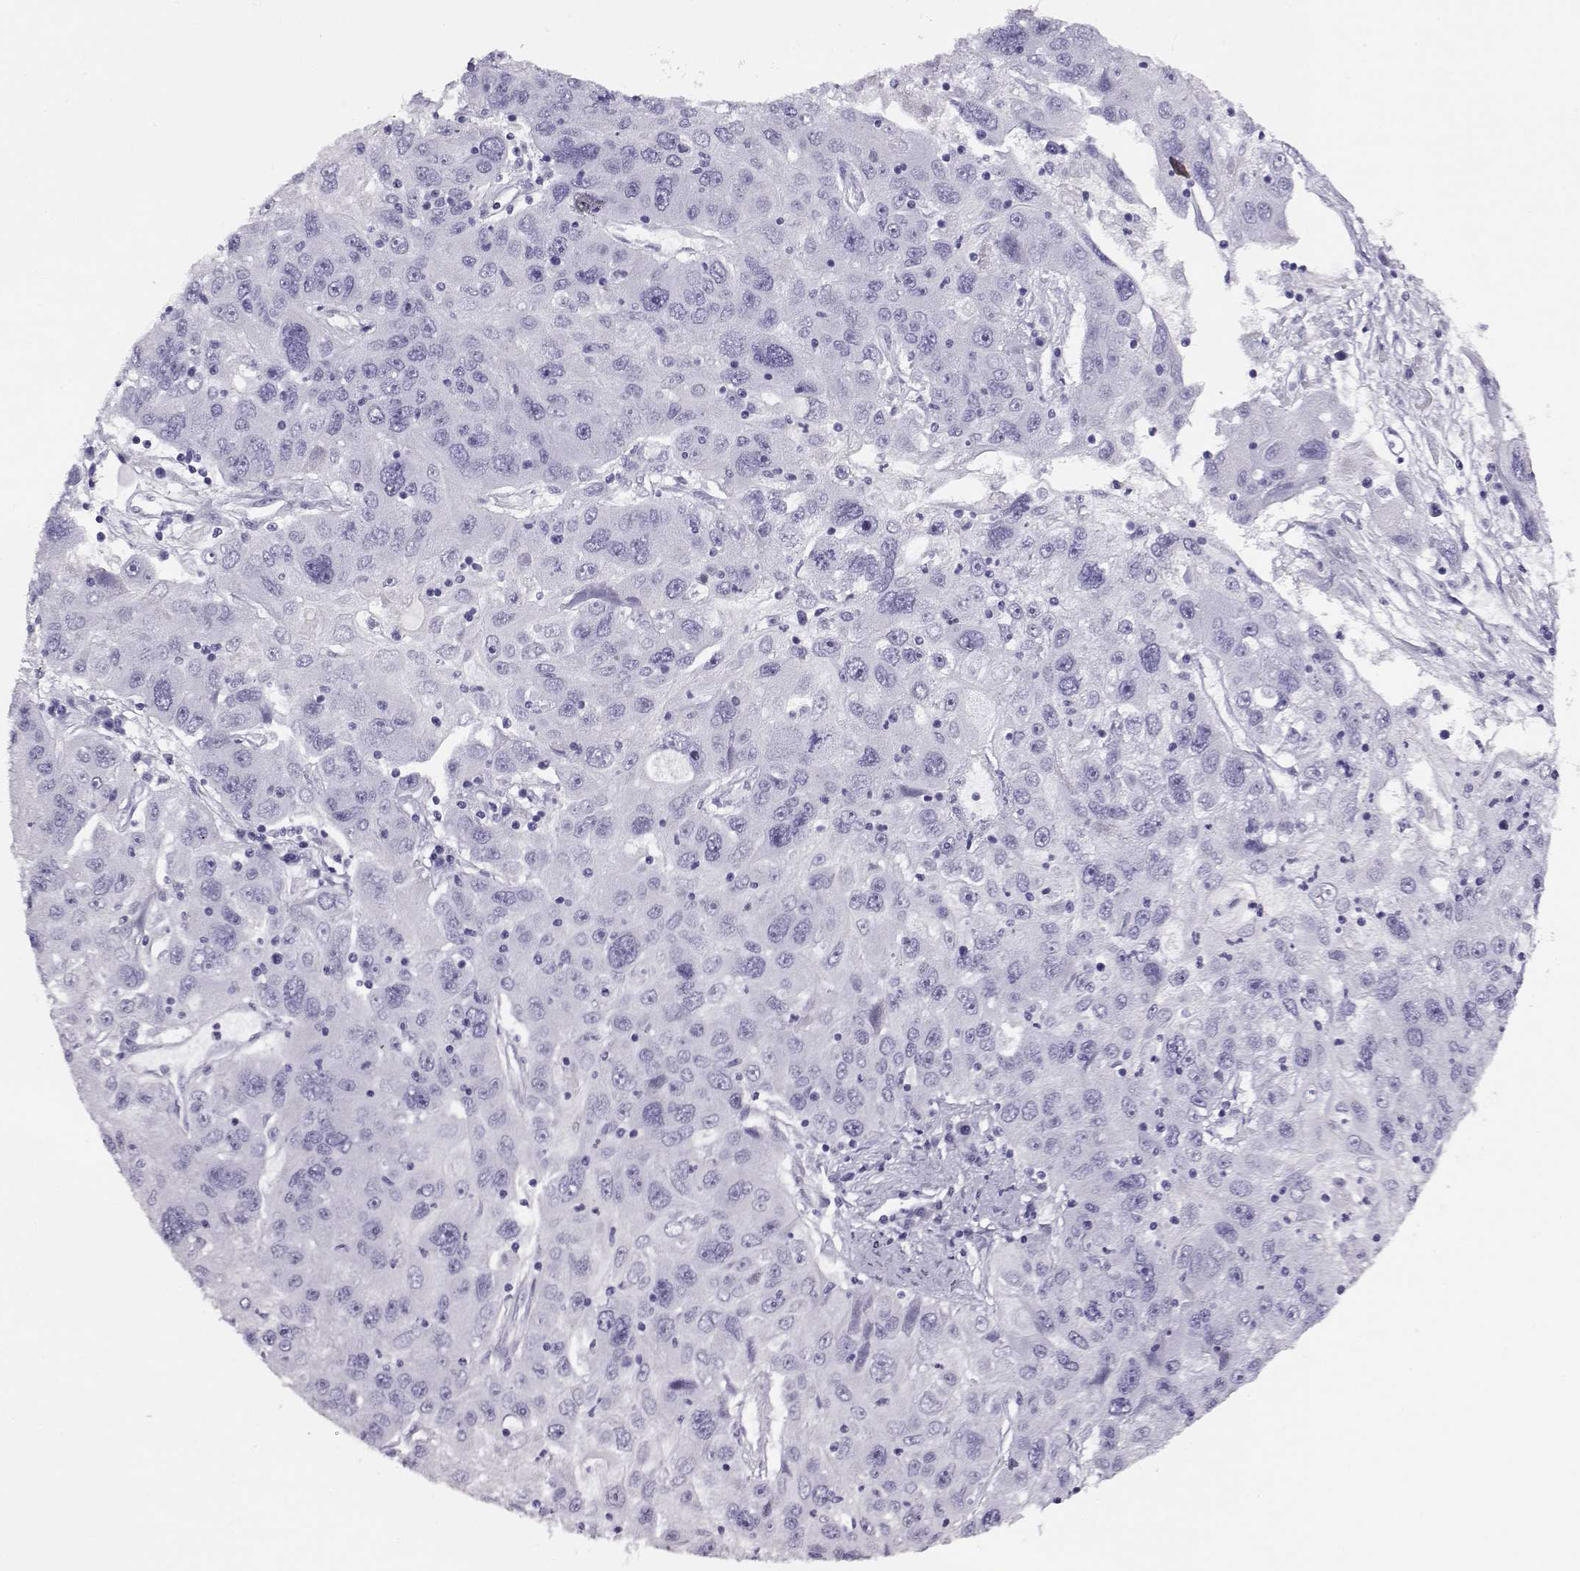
{"staining": {"intensity": "negative", "quantity": "none", "location": "none"}, "tissue": "stomach cancer", "cell_type": "Tumor cells", "image_type": "cancer", "snomed": [{"axis": "morphology", "description": "Adenocarcinoma, NOS"}, {"axis": "topography", "description": "Stomach"}], "caption": "Immunohistochemistry (IHC) photomicrograph of neoplastic tissue: human stomach cancer (adenocarcinoma) stained with DAB exhibits no significant protein staining in tumor cells.", "gene": "CRX", "patient": {"sex": "male", "age": 56}}